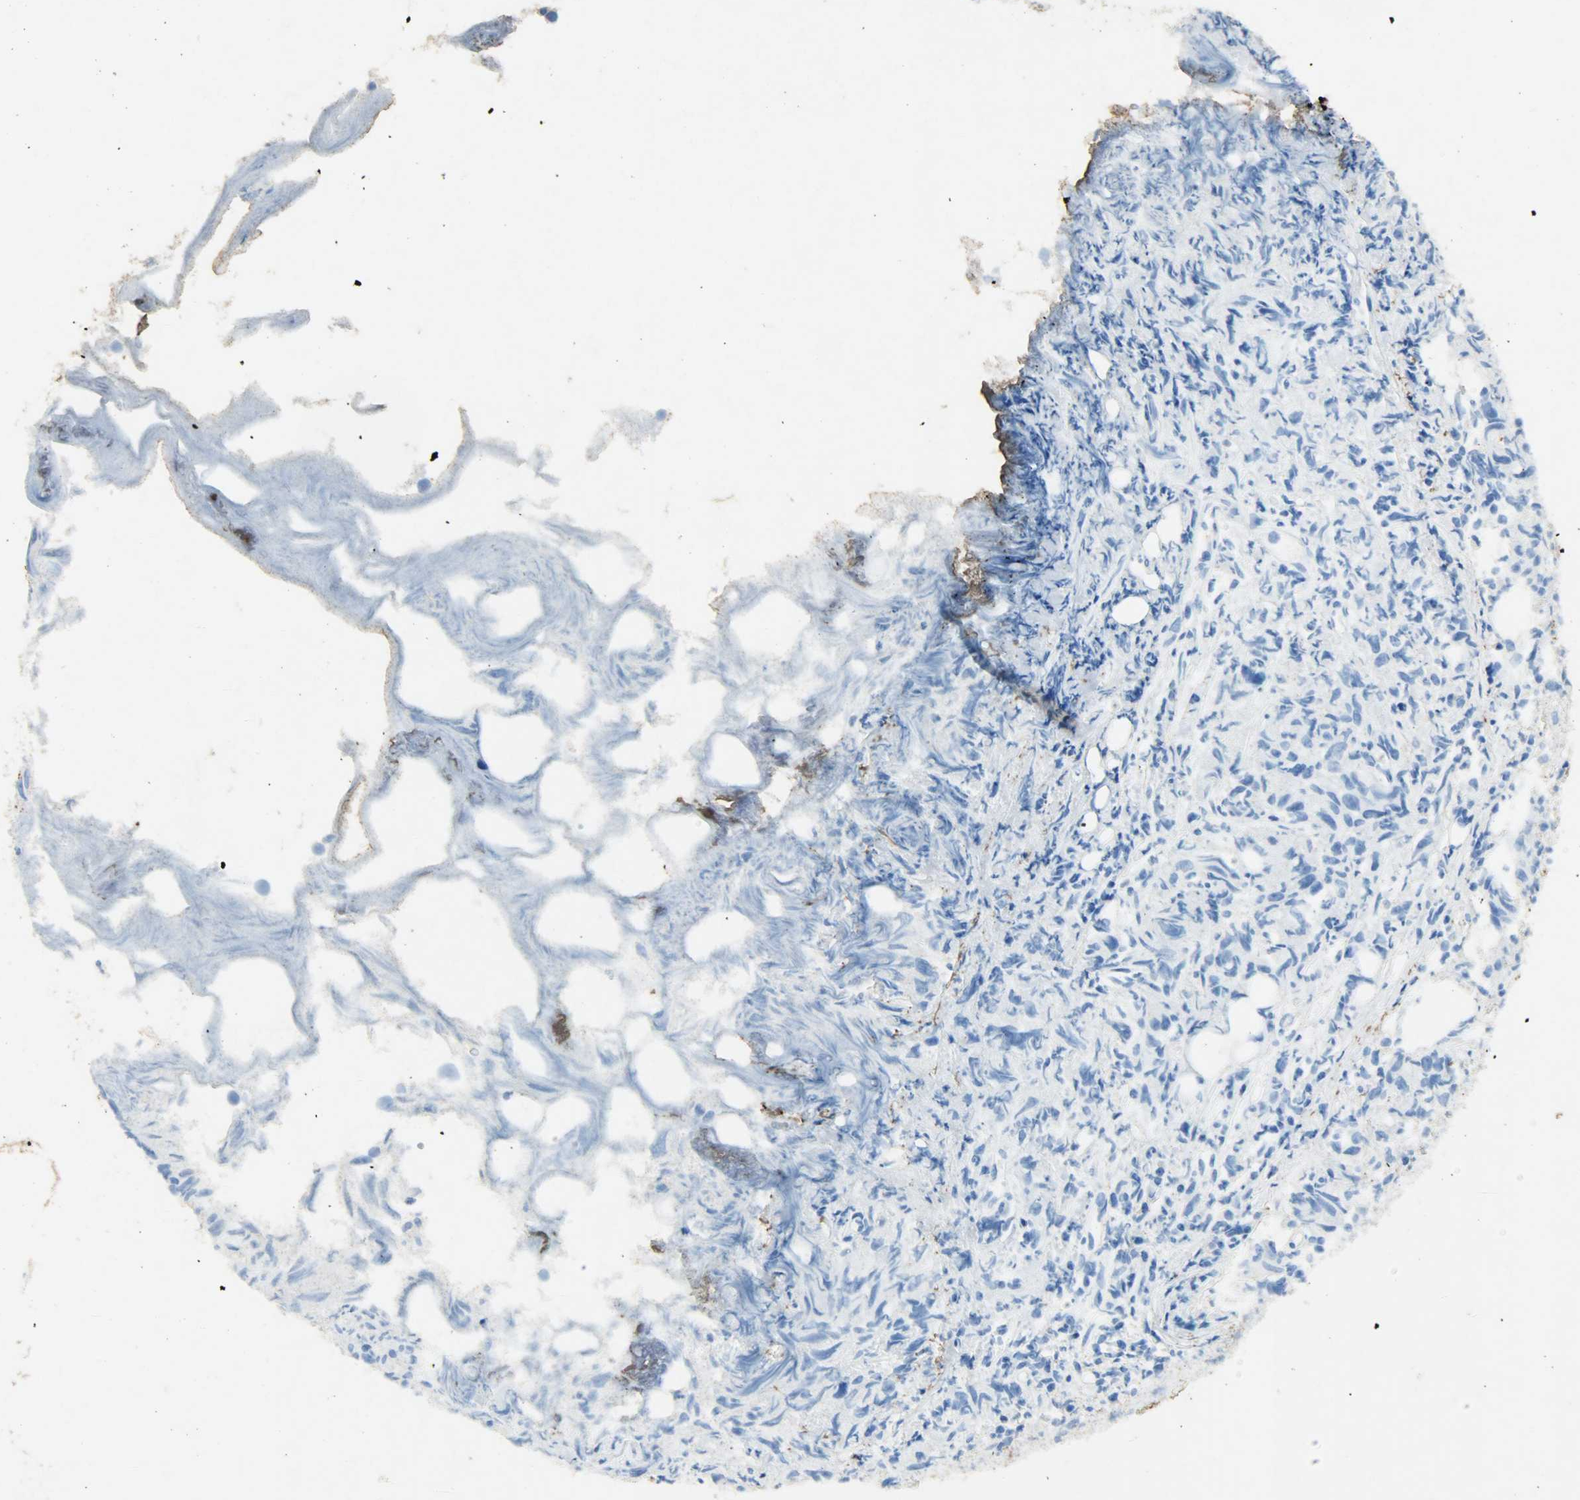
{"staining": {"intensity": "negative", "quantity": "none", "location": "none"}, "tissue": "urothelial cancer", "cell_type": "Tumor cells", "image_type": "cancer", "snomed": [{"axis": "morphology", "description": "Urothelial carcinoma, High grade"}, {"axis": "topography", "description": "Urinary bladder"}], "caption": "IHC histopathology image of neoplastic tissue: urothelial cancer stained with DAB (3,3'-diaminobenzidine) reveals no significant protein expression in tumor cells.", "gene": "ASB9", "patient": {"sex": "female", "age": 75}}